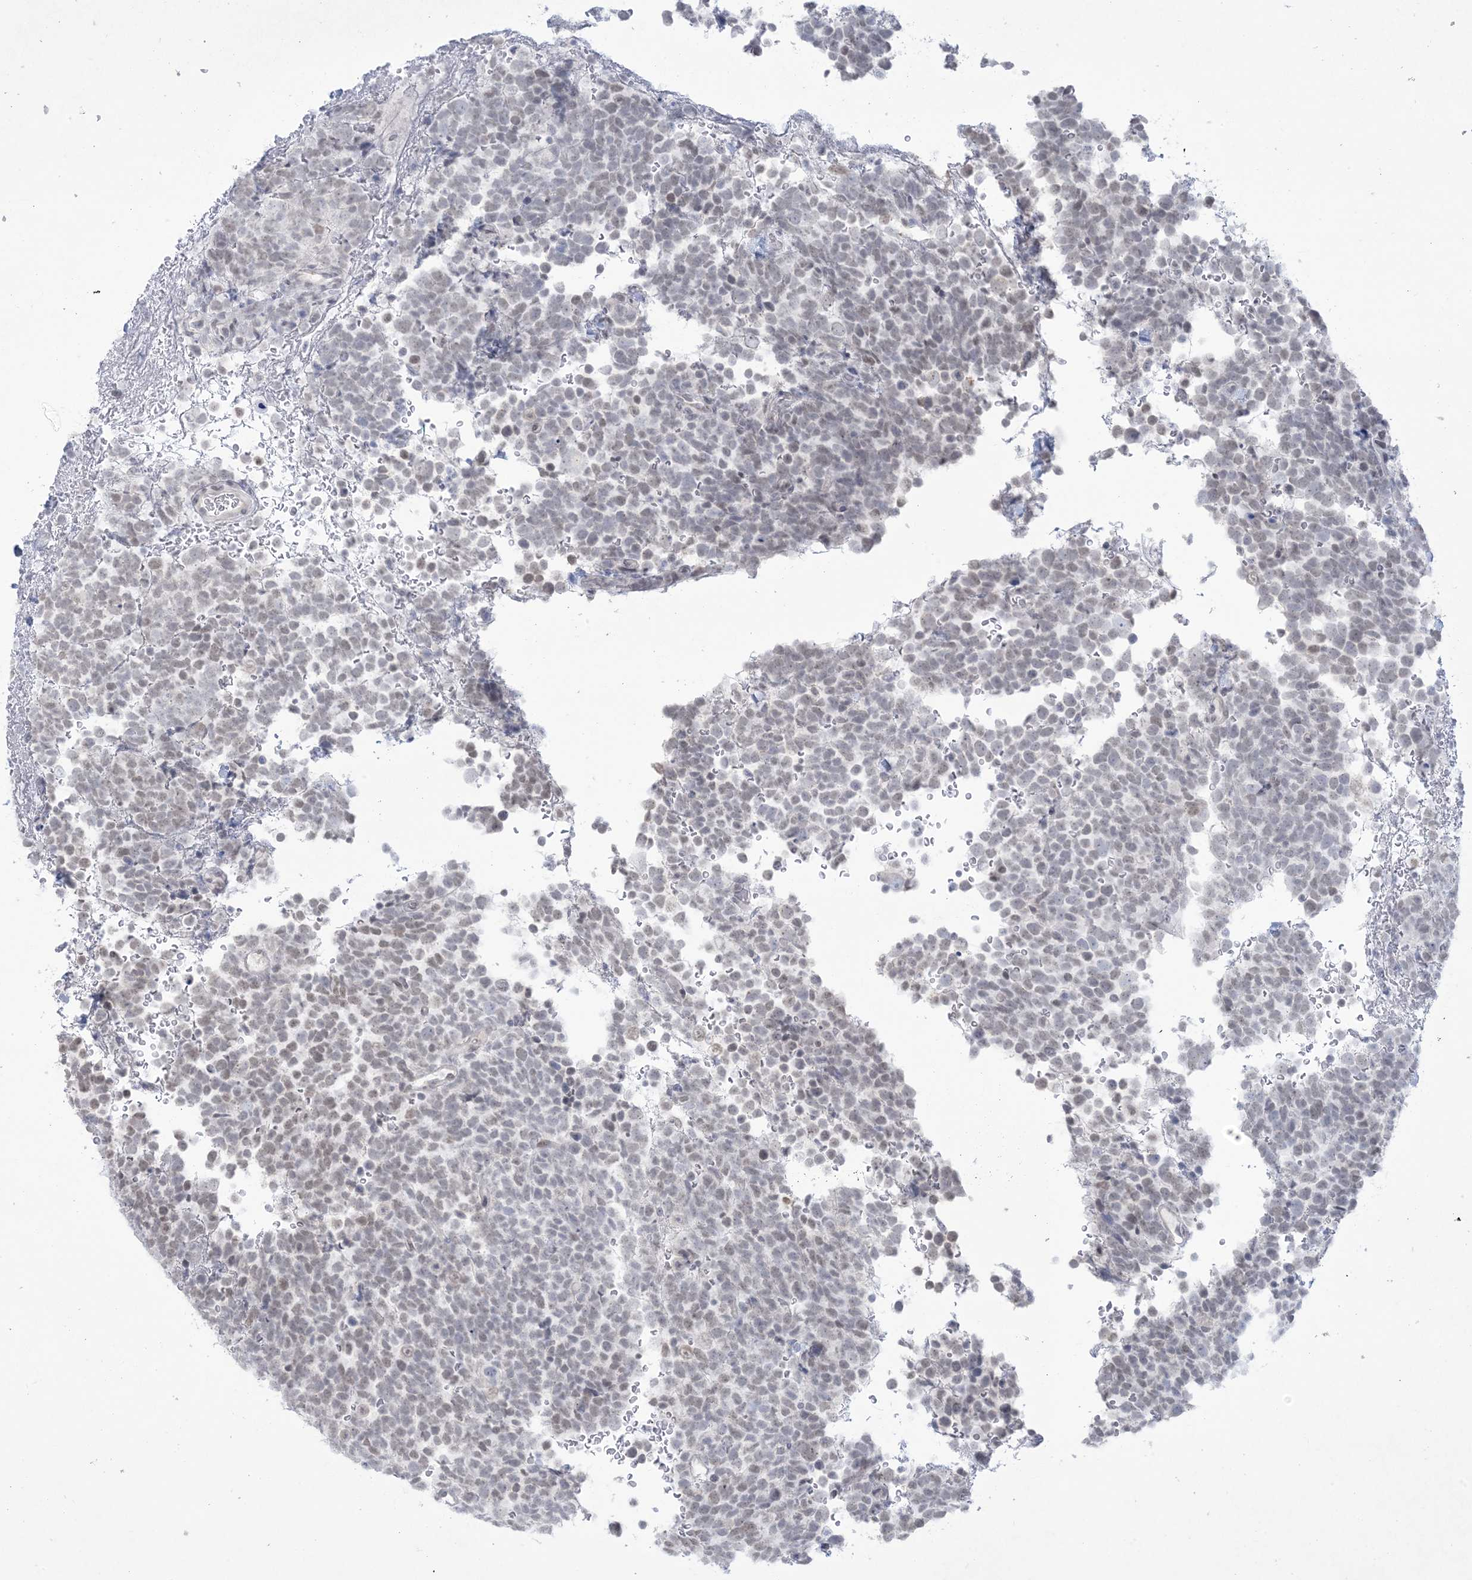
{"staining": {"intensity": "weak", "quantity": "25%-75%", "location": "nuclear"}, "tissue": "urothelial cancer", "cell_type": "Tumor cells", "image_type": "cancer", "snomed": [{"axis": "morphology", "description": "Urothelial carcinoma, High grade"}, {"axis": "topography", "description": "Urinary bladder"}], "caption": "This micrograph exhibits high-grade urothelial carcinoma stained with IHC to label a protein in brown. The nuclear of tumor cells show weak positivity for the protein. Nuclei are counter-stained blue.", "gene": "HOMEZ", "patient": {"sex": "female", "age": 82}}